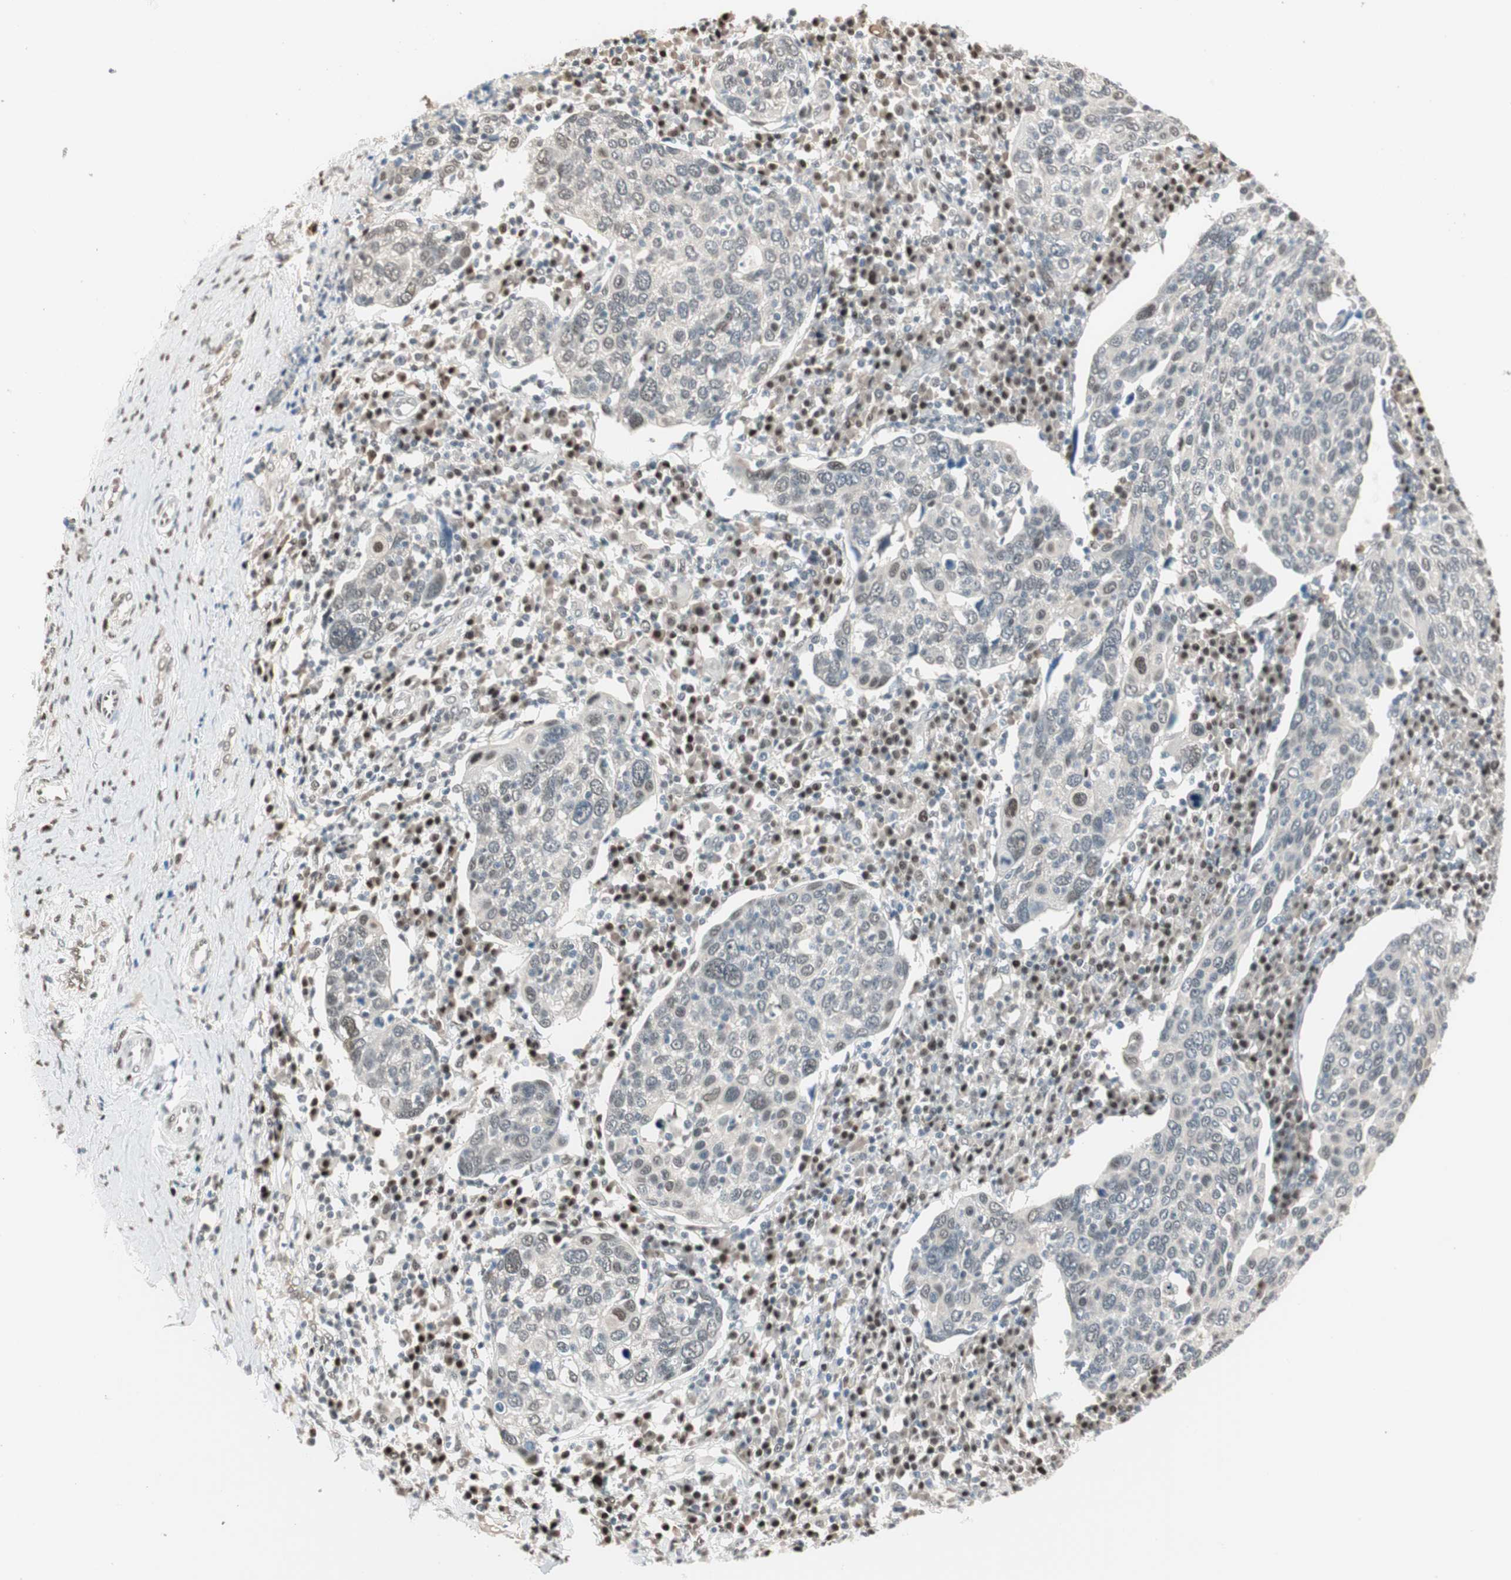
{"staining": {"intensity": "moderate", "quantity": "<25%", "location": "nuclear"}, "tissue": "cervical cancer", "cell_type": "Tumor cells", "image_type": "cancer", "snomed": [{"axis": "morphology", "description": "Squamous cell carcinoma, NOS"}, {"axis": "topography", "description": "Cervix"}], "caption": "Protein expression by IHC reveals moderate nuclear positivity in approximately <25% of tumor cells in cervical cancer. Immunohistochemistry stains the protein of interest in brown and the nuclei are stained blue.", "gene": "LONP2", "patient": {"sex": "female", "age": 40}}